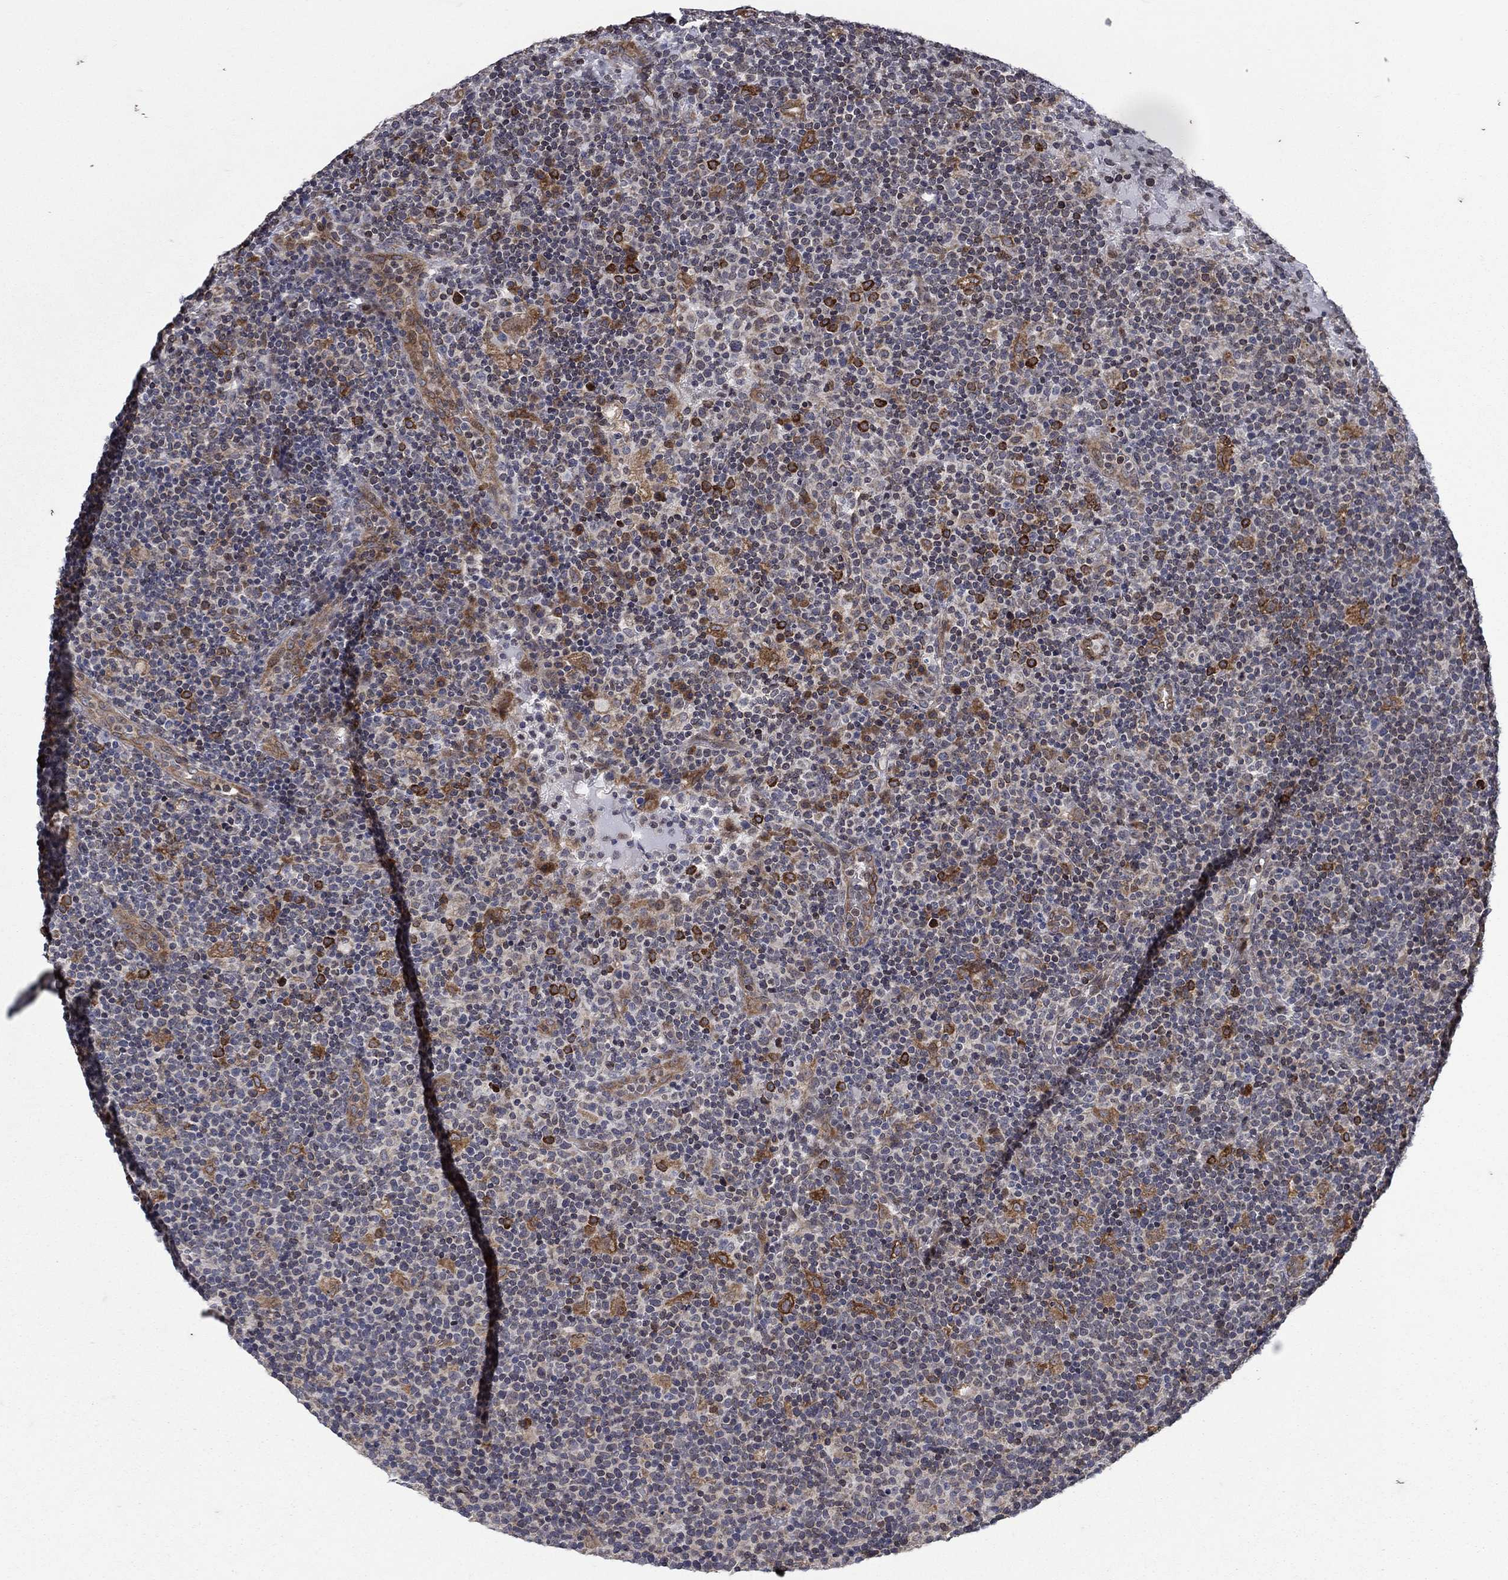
{"staining": {"intensity": "strong", "quantity": "<25%", "location": "cytoplasmic/membranous"}, "tissue": "lymphoma", "cell_type": "Tumor cells", "image_type": "cancer", "snomed": [{"axis": "morphology", "description": "Malignant lymphoma, non-Hodgkin's type, High grade"}, {"axis": "topography", "description": "Lymph node"}], "caption": "Immunohistochemical staining of high-grade malignant lymphoma, non-Hodgkin's type displays medium levels of strong cytoplasmic/membranous staining in approximately <25% of tumor cells.", "gene": "DHRS7", "patient": {"sex": "male", "age": 61}}